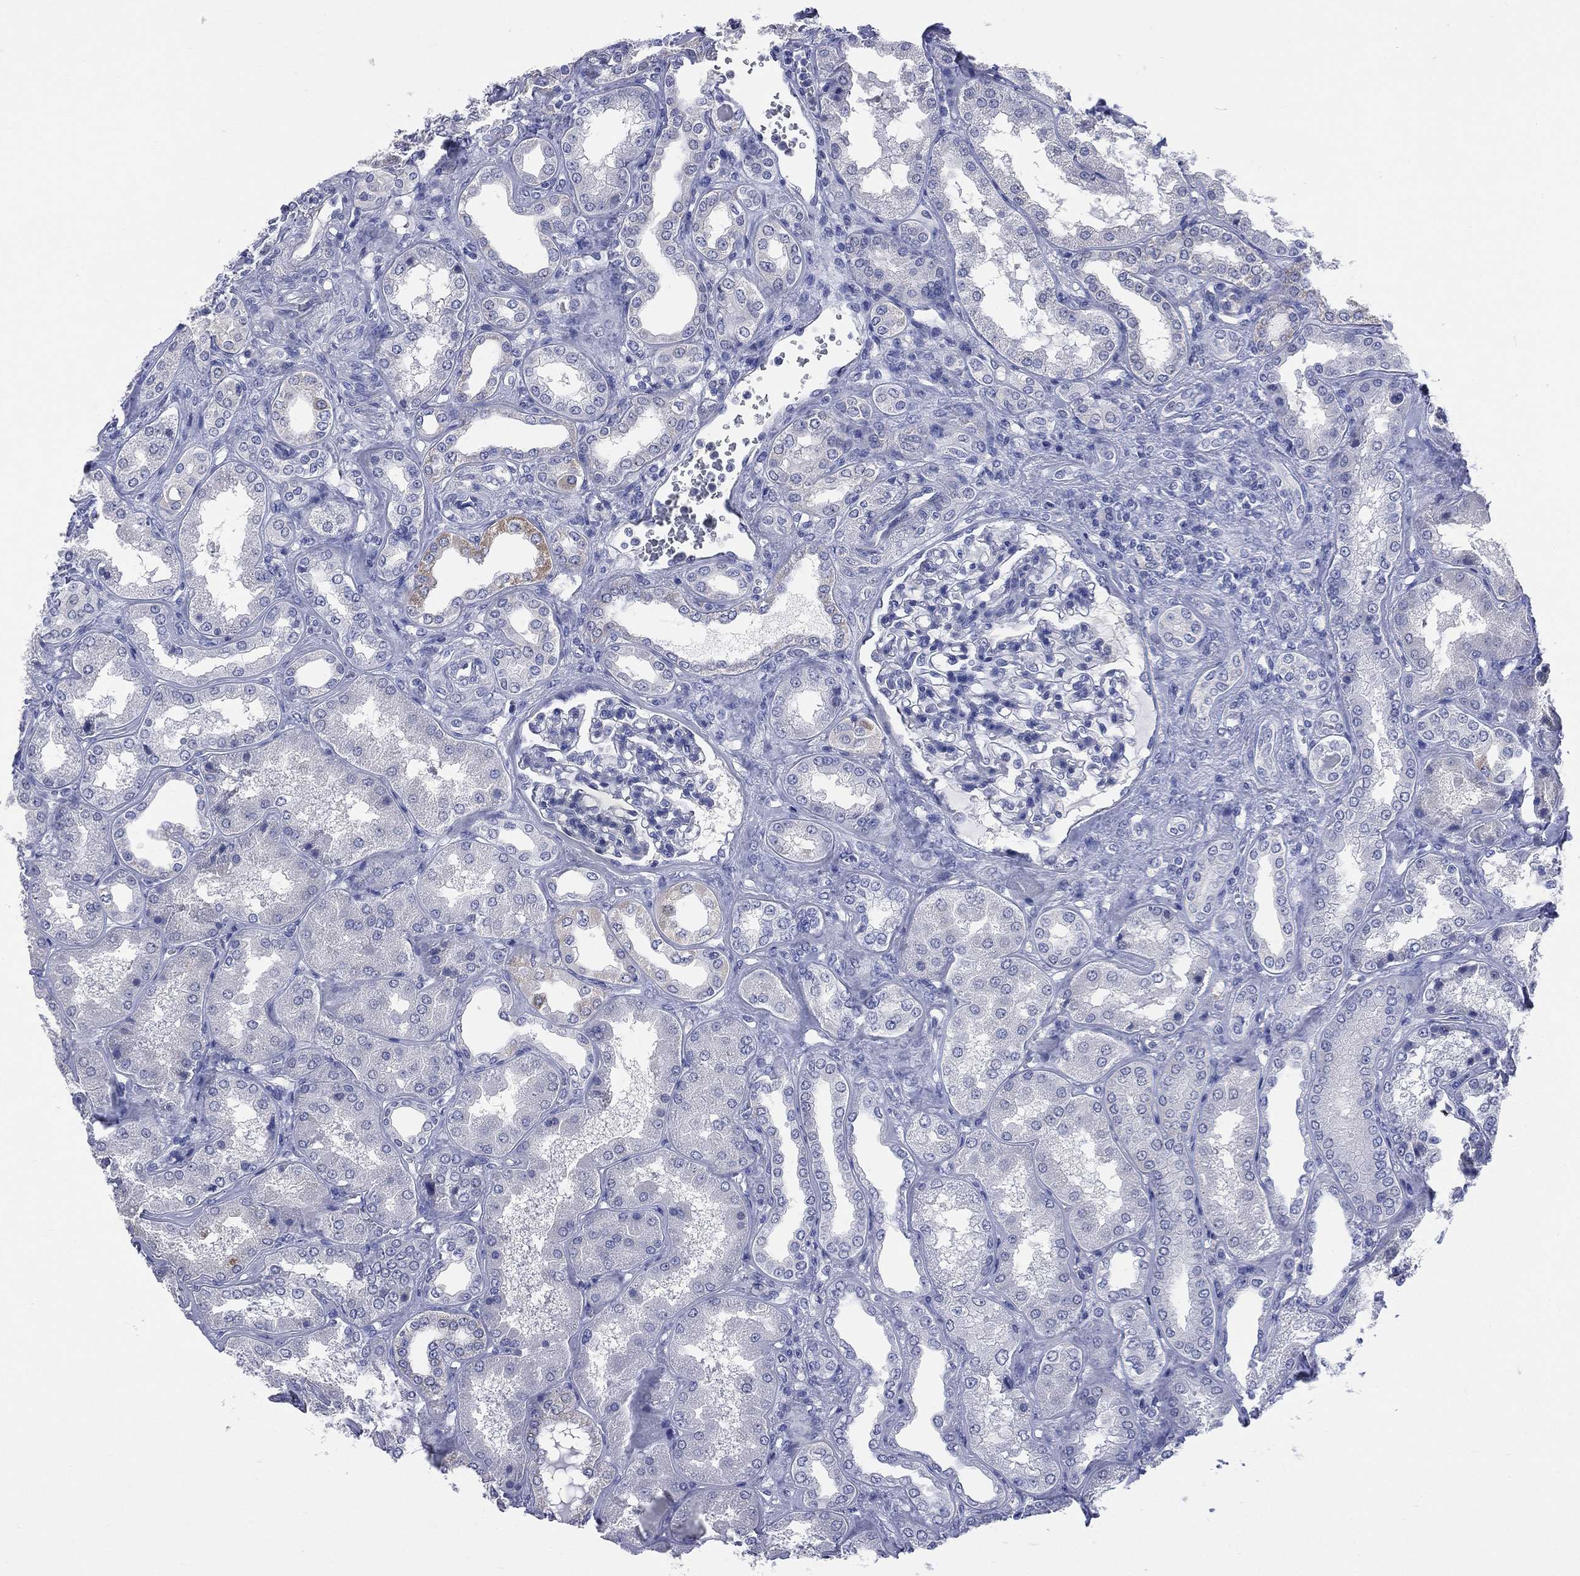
{"staining": {"intensity": "negative", "quantity": "none", "location": "none"}, "tissue": "kidney", "cell_type": "Cells in glomeruli", "image_type": "normal", "snomed": [{"axis": "morphology", "description": "Normal tissue, NOS"}, {"axis": "topography", "description": "Kidney"}], "caption": "Immunohistochemical staining of benign kidney exhibits no significant positivity in cells in glomeruli. (Stains: DAB immunohistochemistry with hematoxylin counter stain, Microscopy: brightfield microscopy at high magnification).", "gene": "AKAP3", "patient": {"sex": "female", "age": 56}}